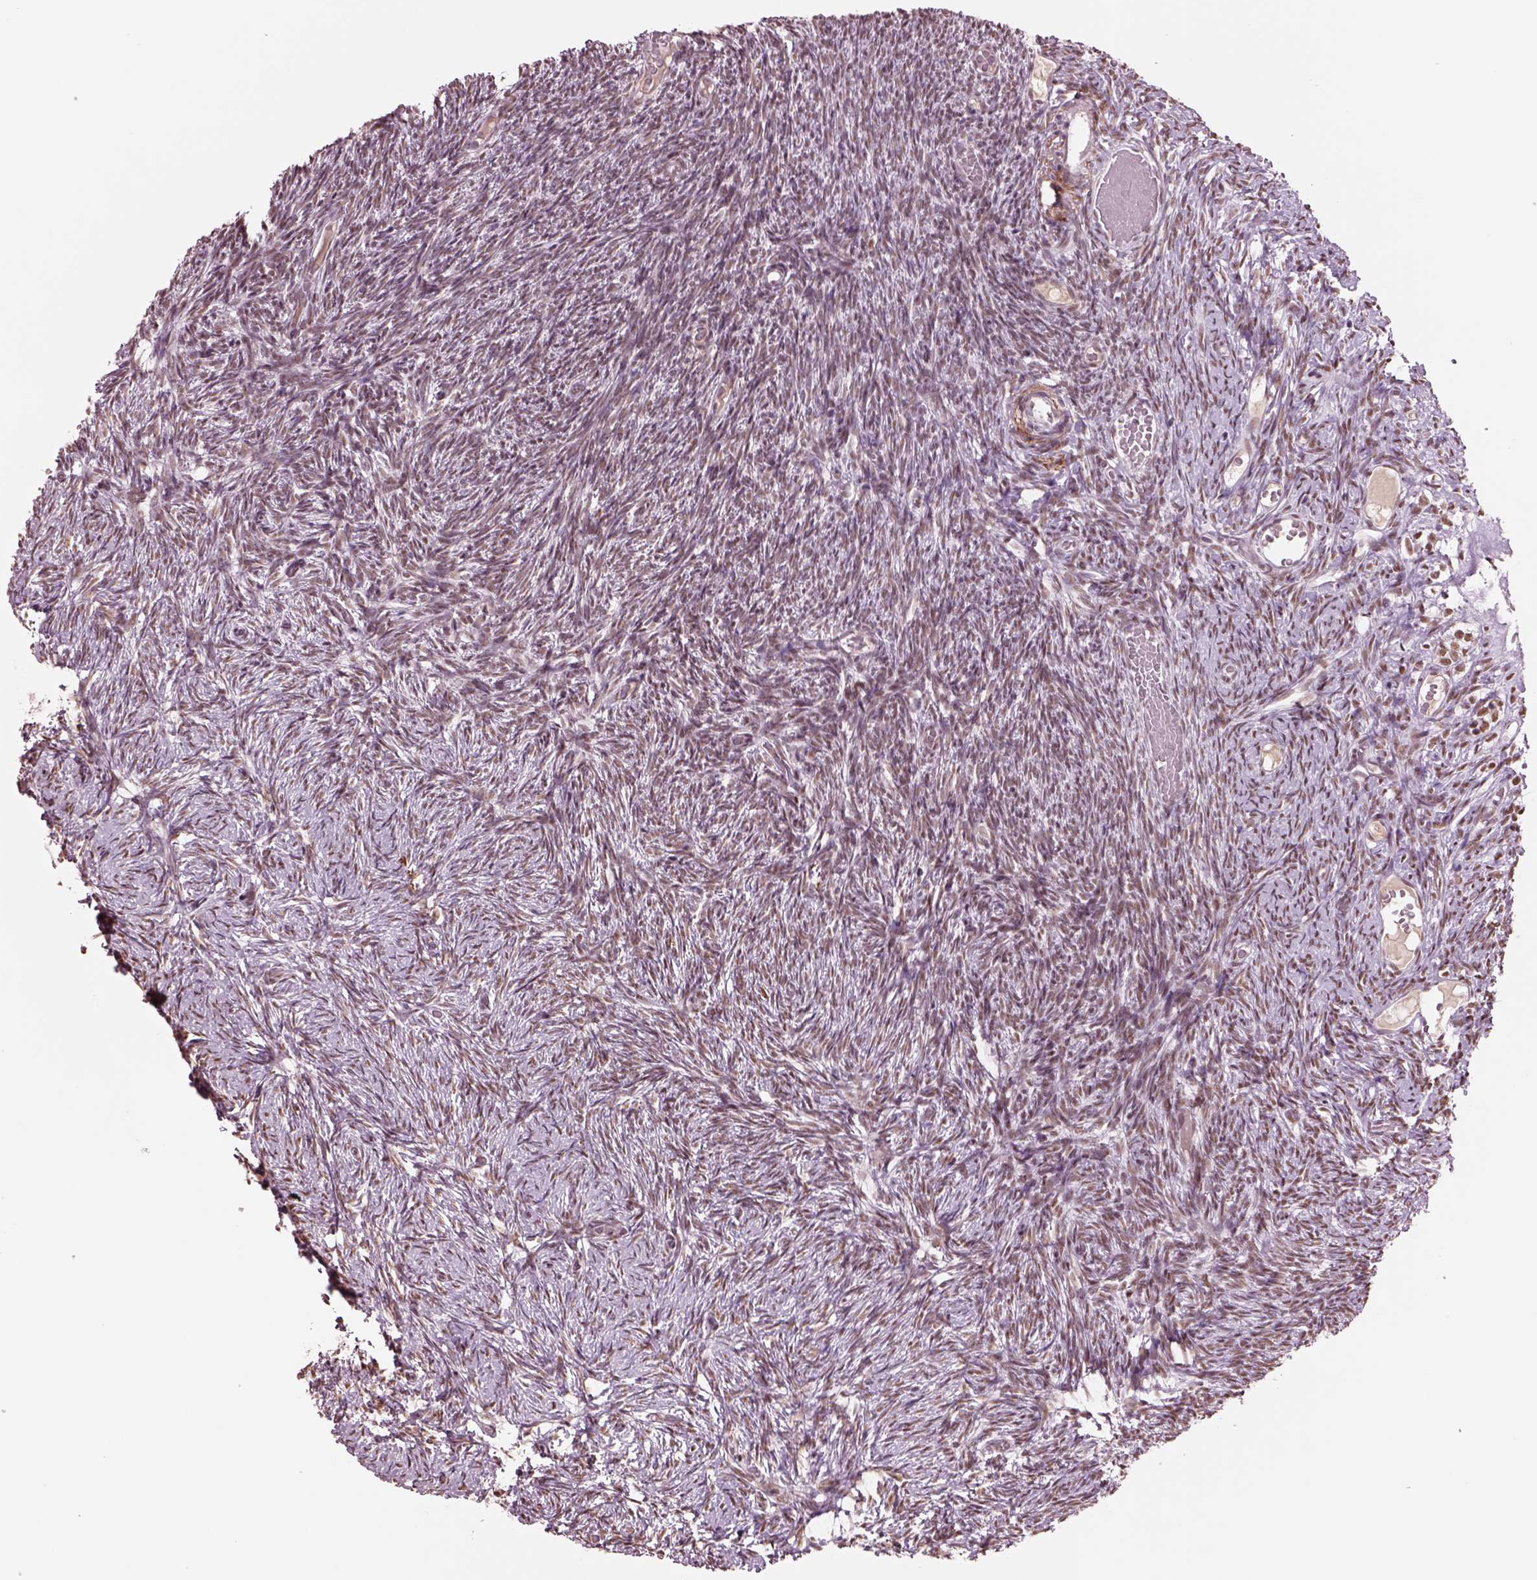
{"staining": {"intensity": "weak", "quantity": ">75%", "location": "nuclear"}, "tissue": "ovary", "cell_type": "Ovarian stroma cells", "image_type": "normal", "snomed": [{"axis": "morphology", "description": "Normal tissue, NOS"}, {"axis": "topography", "description": "Ovary"}], "caption": "Normal ovary displays weak nuclear staining in about >75% of ovarian stroma cells (DAB (3,3'-diaminobenzidine) IHC with brightfield microscopy, high magnification)..", "gene": "SEPHS1", "patient": {"sex": "female", "age": 39}}